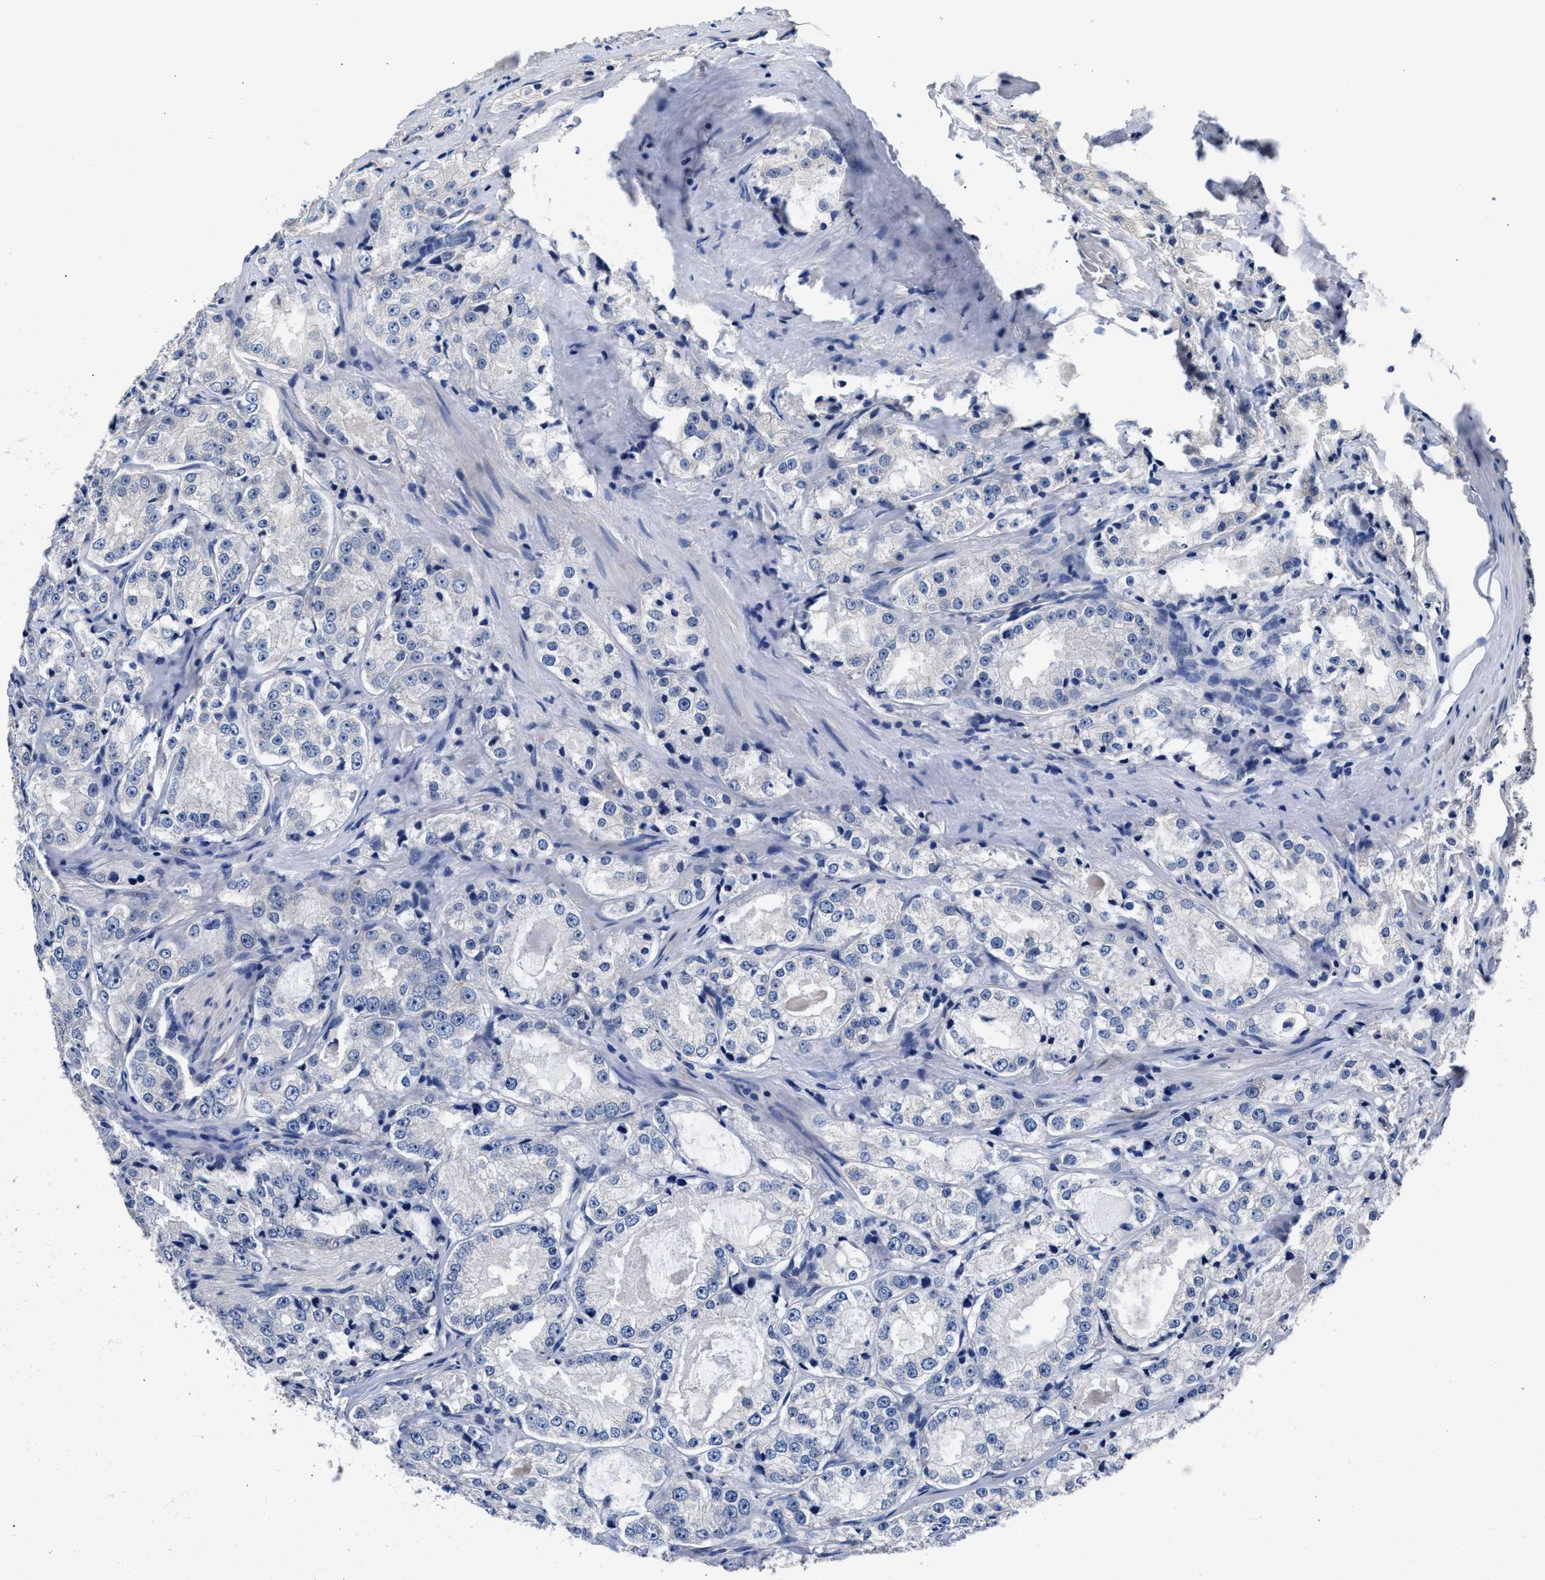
{"staining": {"intensity": "negative", "quantity": "none", "location": "none"}, "tissue": "prostate cancer", "cell_type": "Tumor cells", "image_type": "cancer", "snomed": [{"axis": "morphology", "description": "Adenocarcinoma, High grade"}, {"axis": "topography", "description": "Prostate"}], "caption": "DAB (3,3'-diaminobenzidine) immunohistochemical staining of human prostate cancer (high-grade adenocarcinoma) displays no significant positivity in tumor cells.", "gene": "GSTM1", "patient": {"sex": "male", "age": 73}}